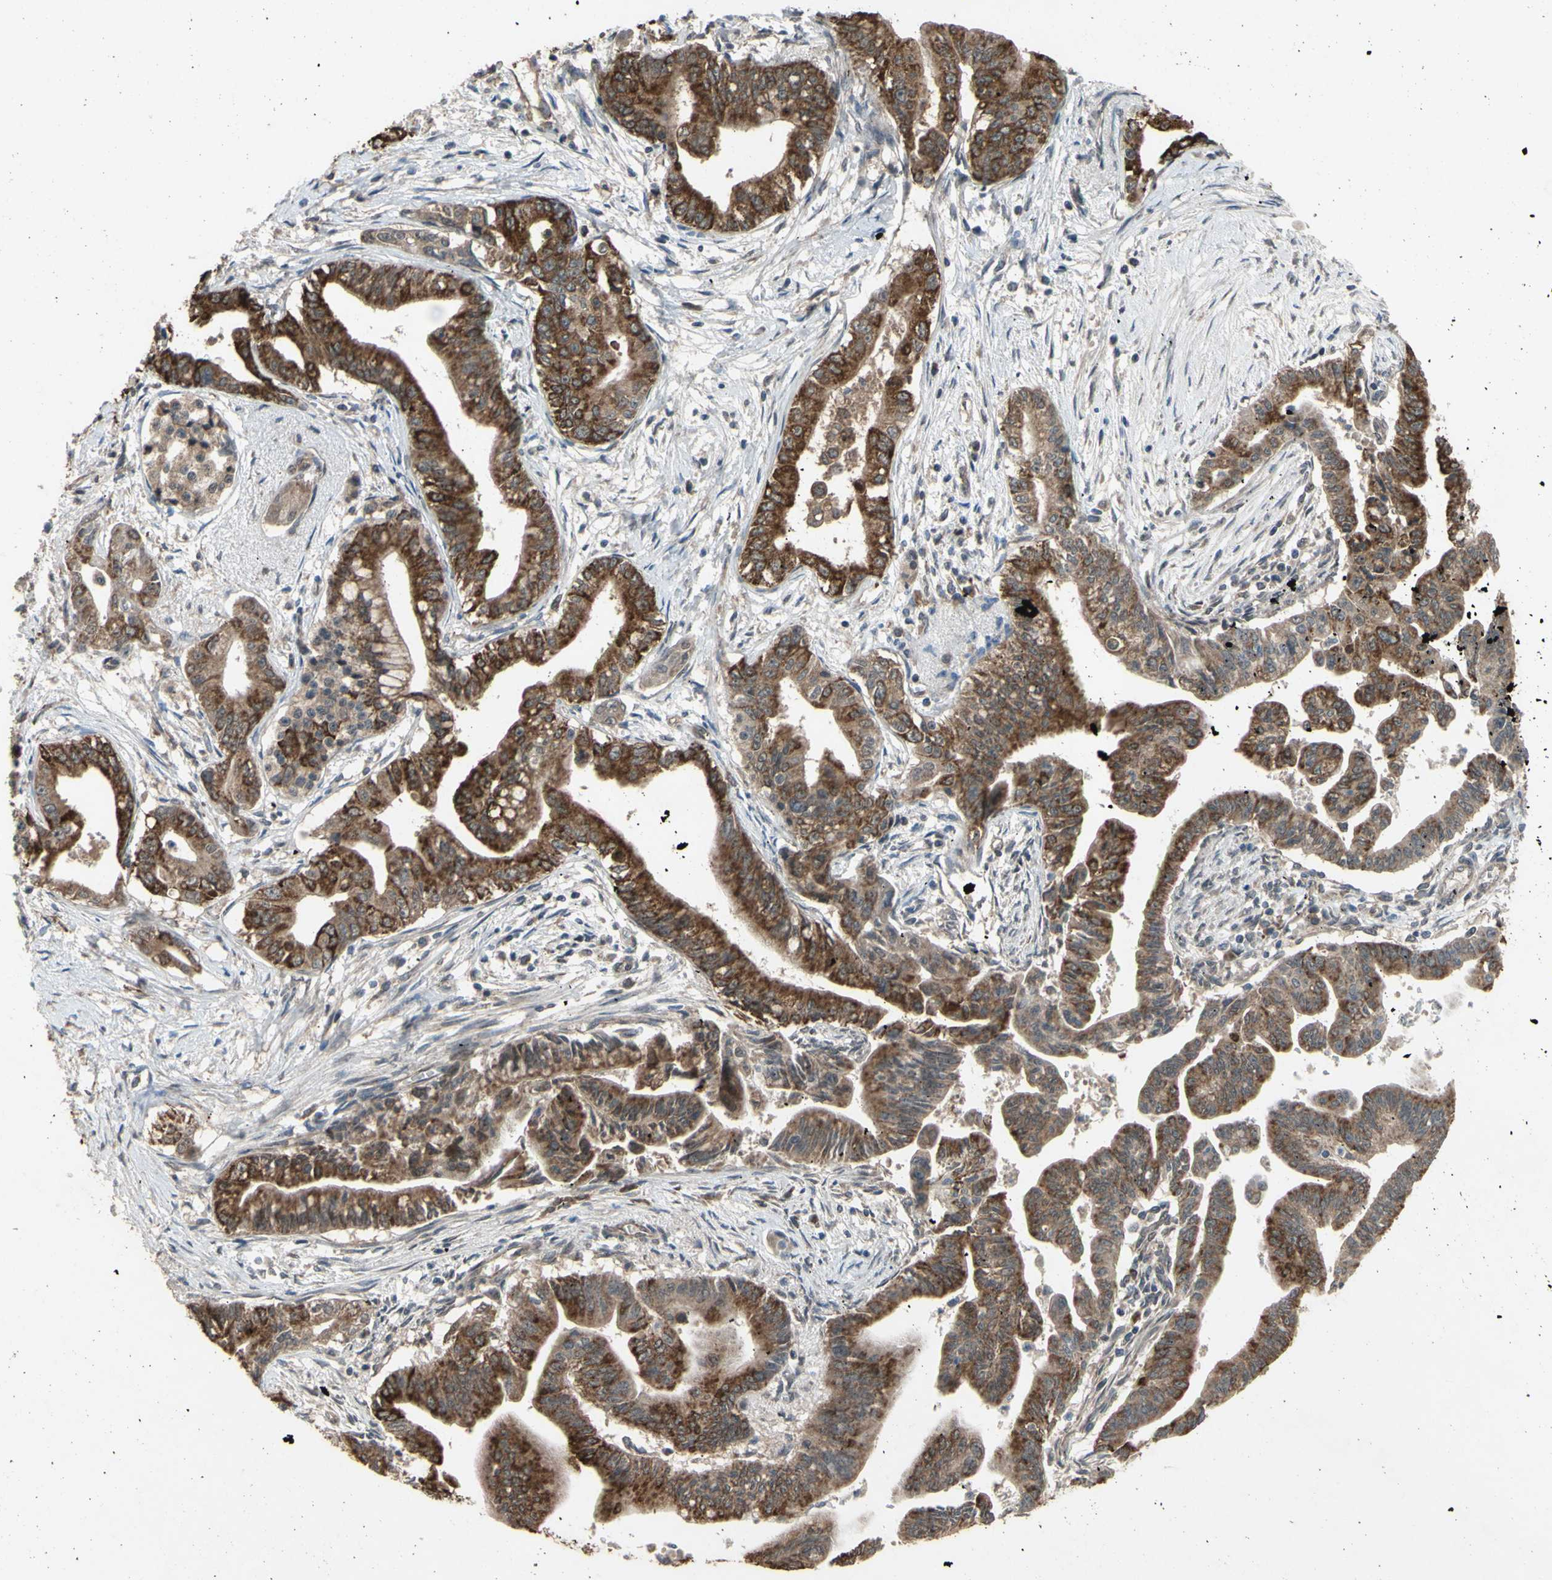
{"staining": {"intensity": "strong", "quantity": ">75%", "location": "cytoplasmic/membranous"}, "tissue": "pancreatic cancer", "cell_type": "Tumor cells", "image_type": "cancer", "snomed": [{"axis": "morphology", "description": "Adenocarcinoma, NOS"}, {"axis": "topography", "description": "Pancreas"}], "caption": "A brown stain labels strong cytoplasmic/membranous expression of a protein in pancreatic cancer (adenocarcinoma) tumor cells.", "gene": "CD164", "patient": {"sex": "male", "age": 70}}